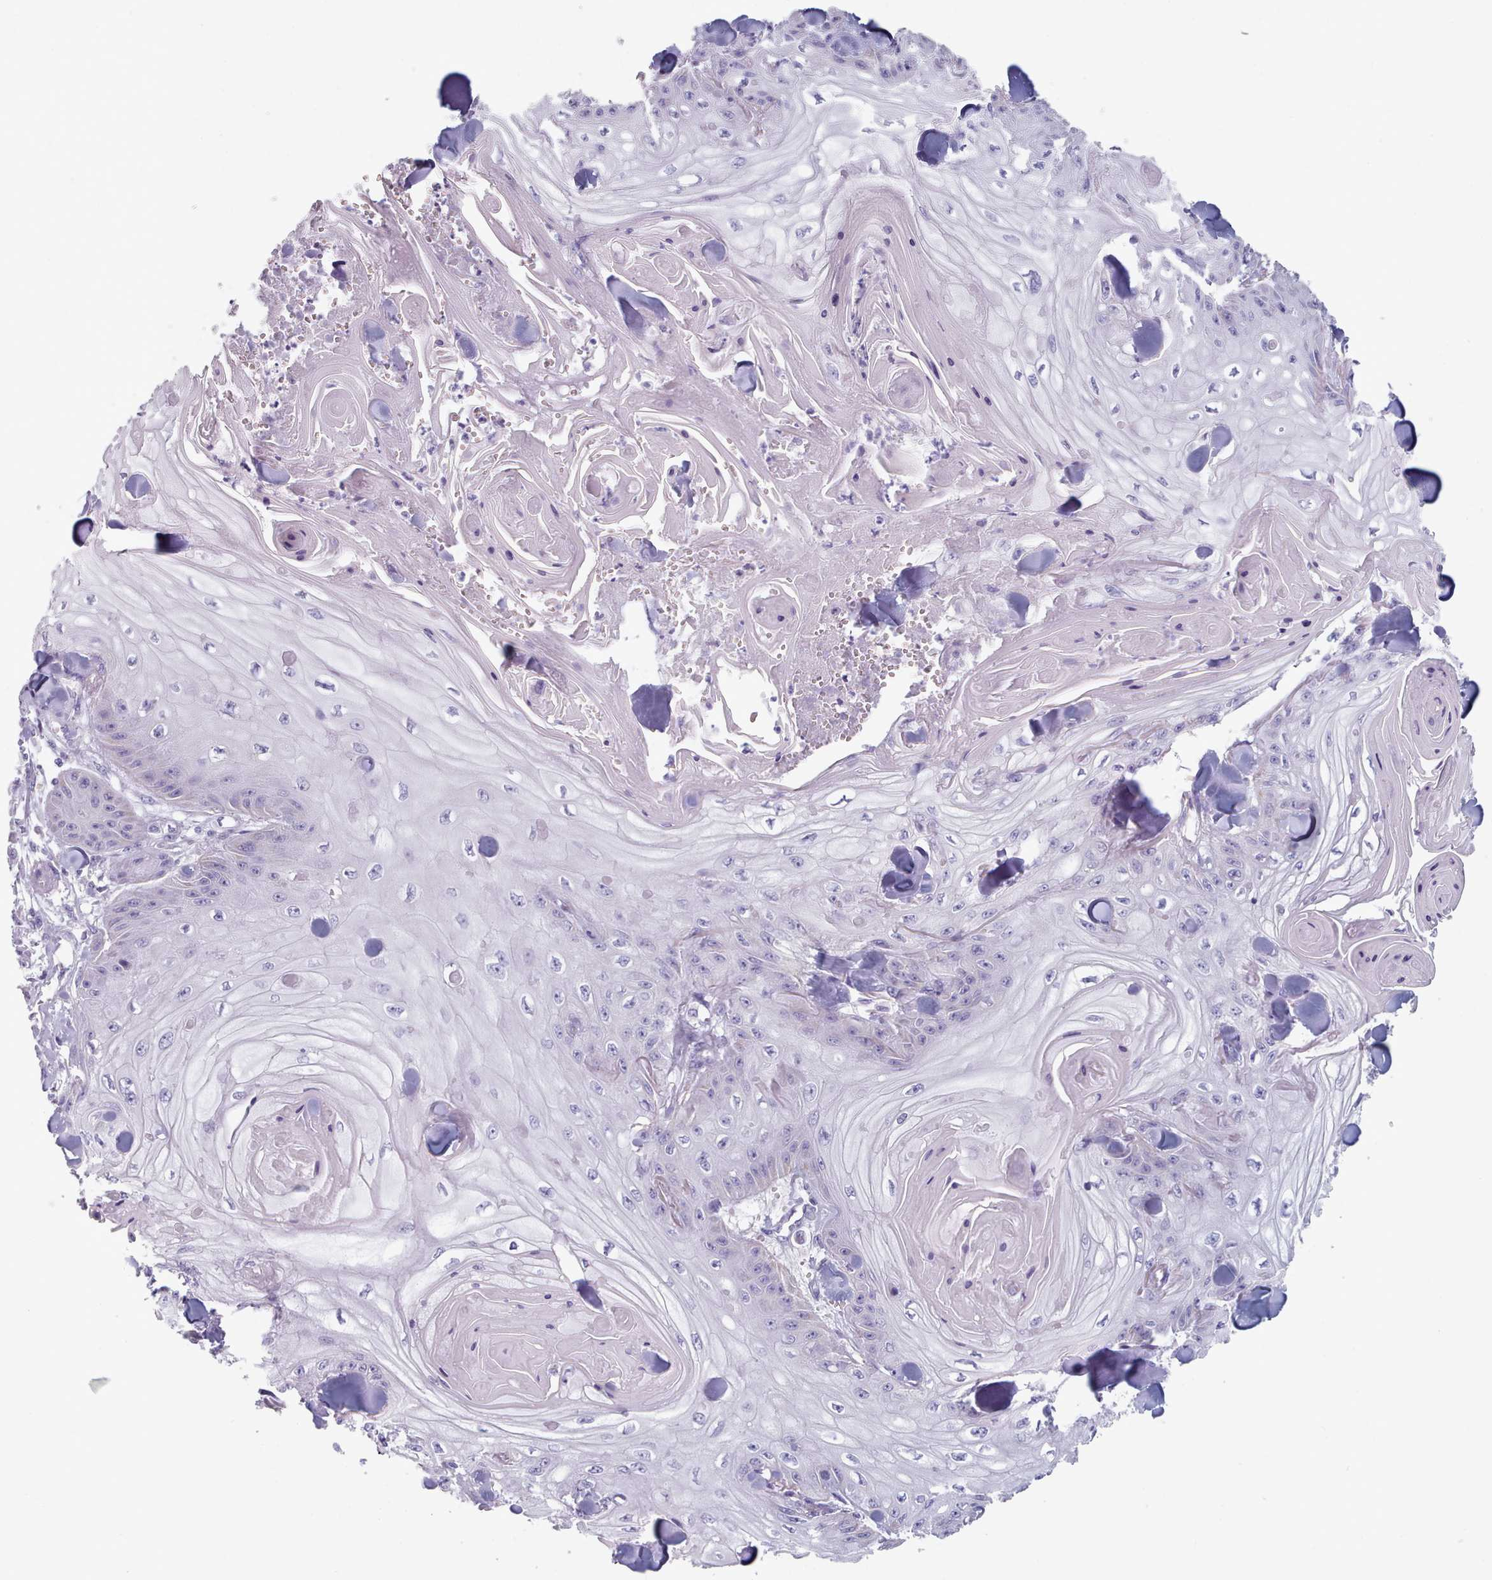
{"staining": {"intensity": "negative", "quantity": "none", "location": "none"}, "tissue": "skin cancer", "cell_type": "Tumor cells", "image_type": "cancer", "snomed": [{"axis": "morphology", "description": "Squamous cell carcinoma, NOS"}, {"axis": "topography", "description": "Skin"}], "caption": "Image shows no significant protein expression in tumor cells of skin cancer (squamous cell carcinoma). Nuclei are stained in blue.", "gene": "HAO1", "patient": {"sex": "male", "age": 74}}